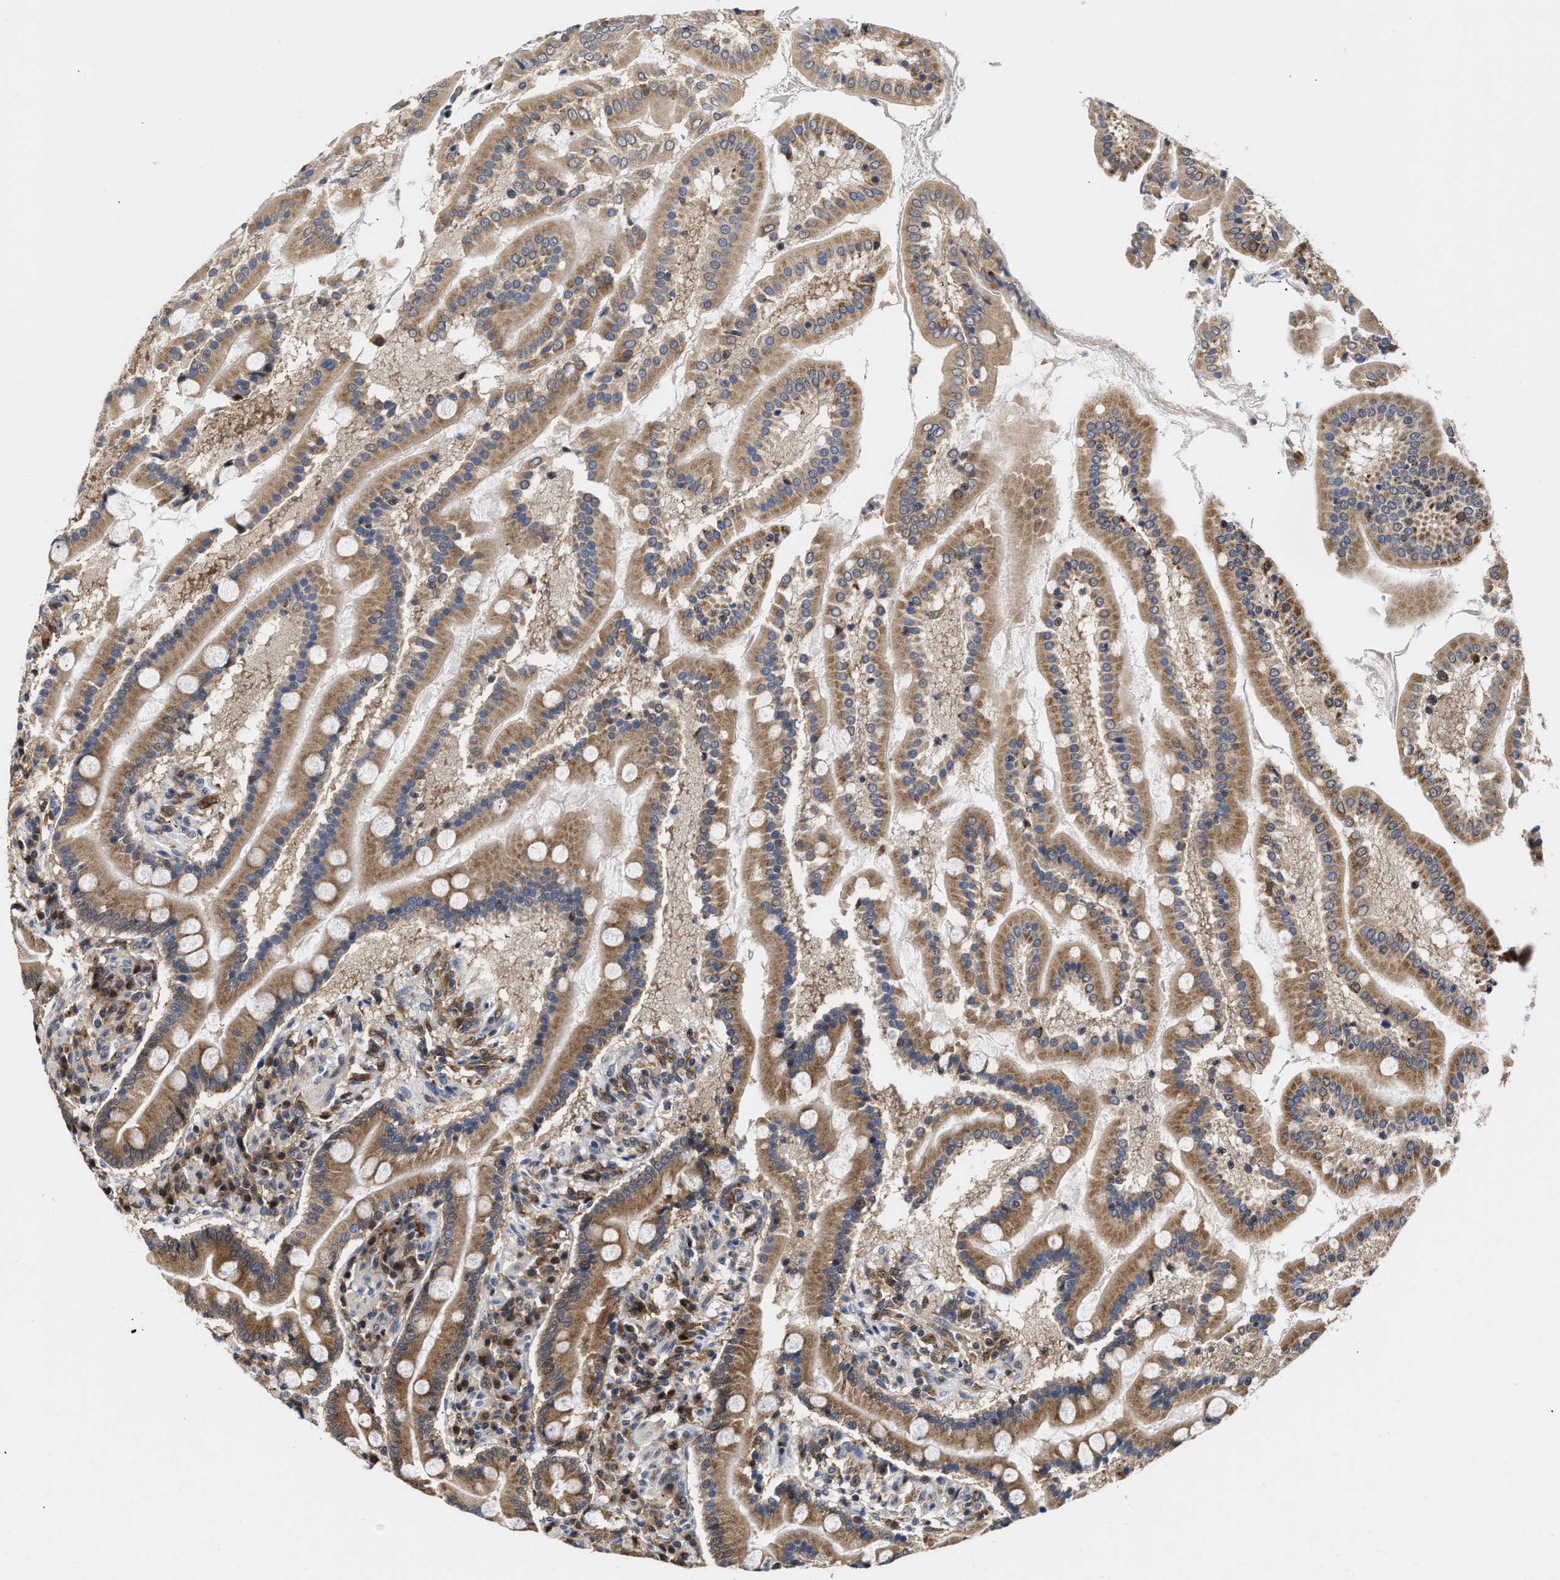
{"staining": {"intensity": "strong", "quantity": ">75%", "location": "cytoplasmic/membranous"}, "tissue": "duodenum", "cell_type": "Glandular cells", "image_type": "normal", "snomed": [{"axis": "morphology", "description": "Normal tissue, NOS"}, {"axis": "topography", "description": "Duodenum"}], "caption": "IHC staining of benign duodenum, which demonstrates high levels of strong cytoplasmic/membranous positivity in about >75% of glandular cells indicating strong cytoplasmic/membranous protein positivity. The staining was performed using DAB (brown) for protein detection and nuclei were counterstained in hematoxylin (blue).", "gene": "CLIP2", "patient": {"sex": "male", "age": 50}}